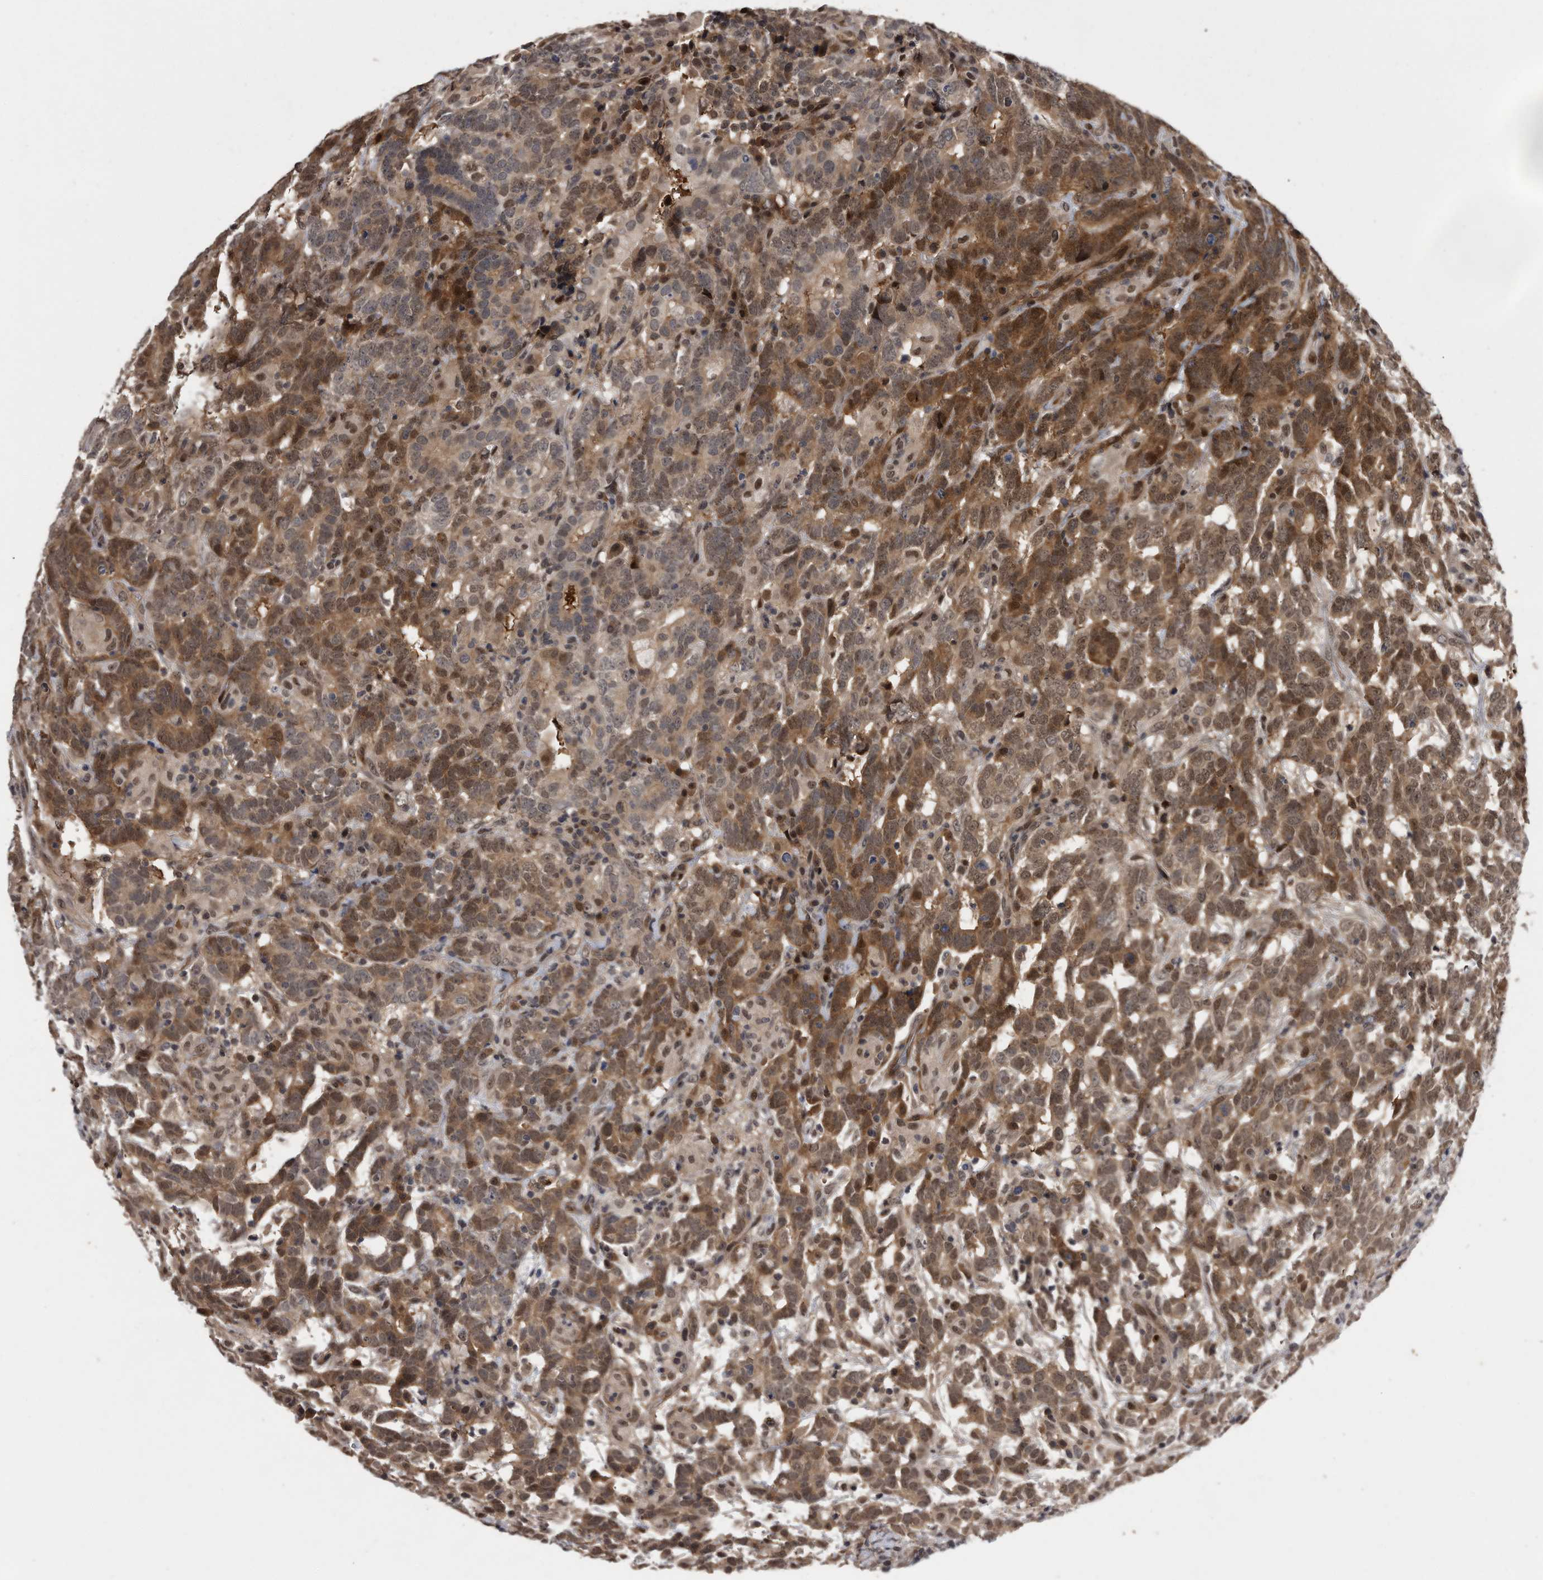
{"staining": {"intensity": "moderate", "quantity": "25%-75%", "location": "cytoplasmic/membranous,nuclear"}, "tissue": "testis cancer", "cell_type": "Tumor cells", "image_type": "cancer", "snomed": [{"axis": "morphology", "description": "Carcinoma, Embryonal, NOS"}, {"axis": "topography", "description": "Testis"}], "caption": "Immunohistochemistry of human testis cancer displays medium levels of moderate cytoplasmic/membranous and nuclear positivity in approximately 25%-75% of tumor cells.", "gene": "RAD23B", "patient": {"sex": "male", "age": 26}}